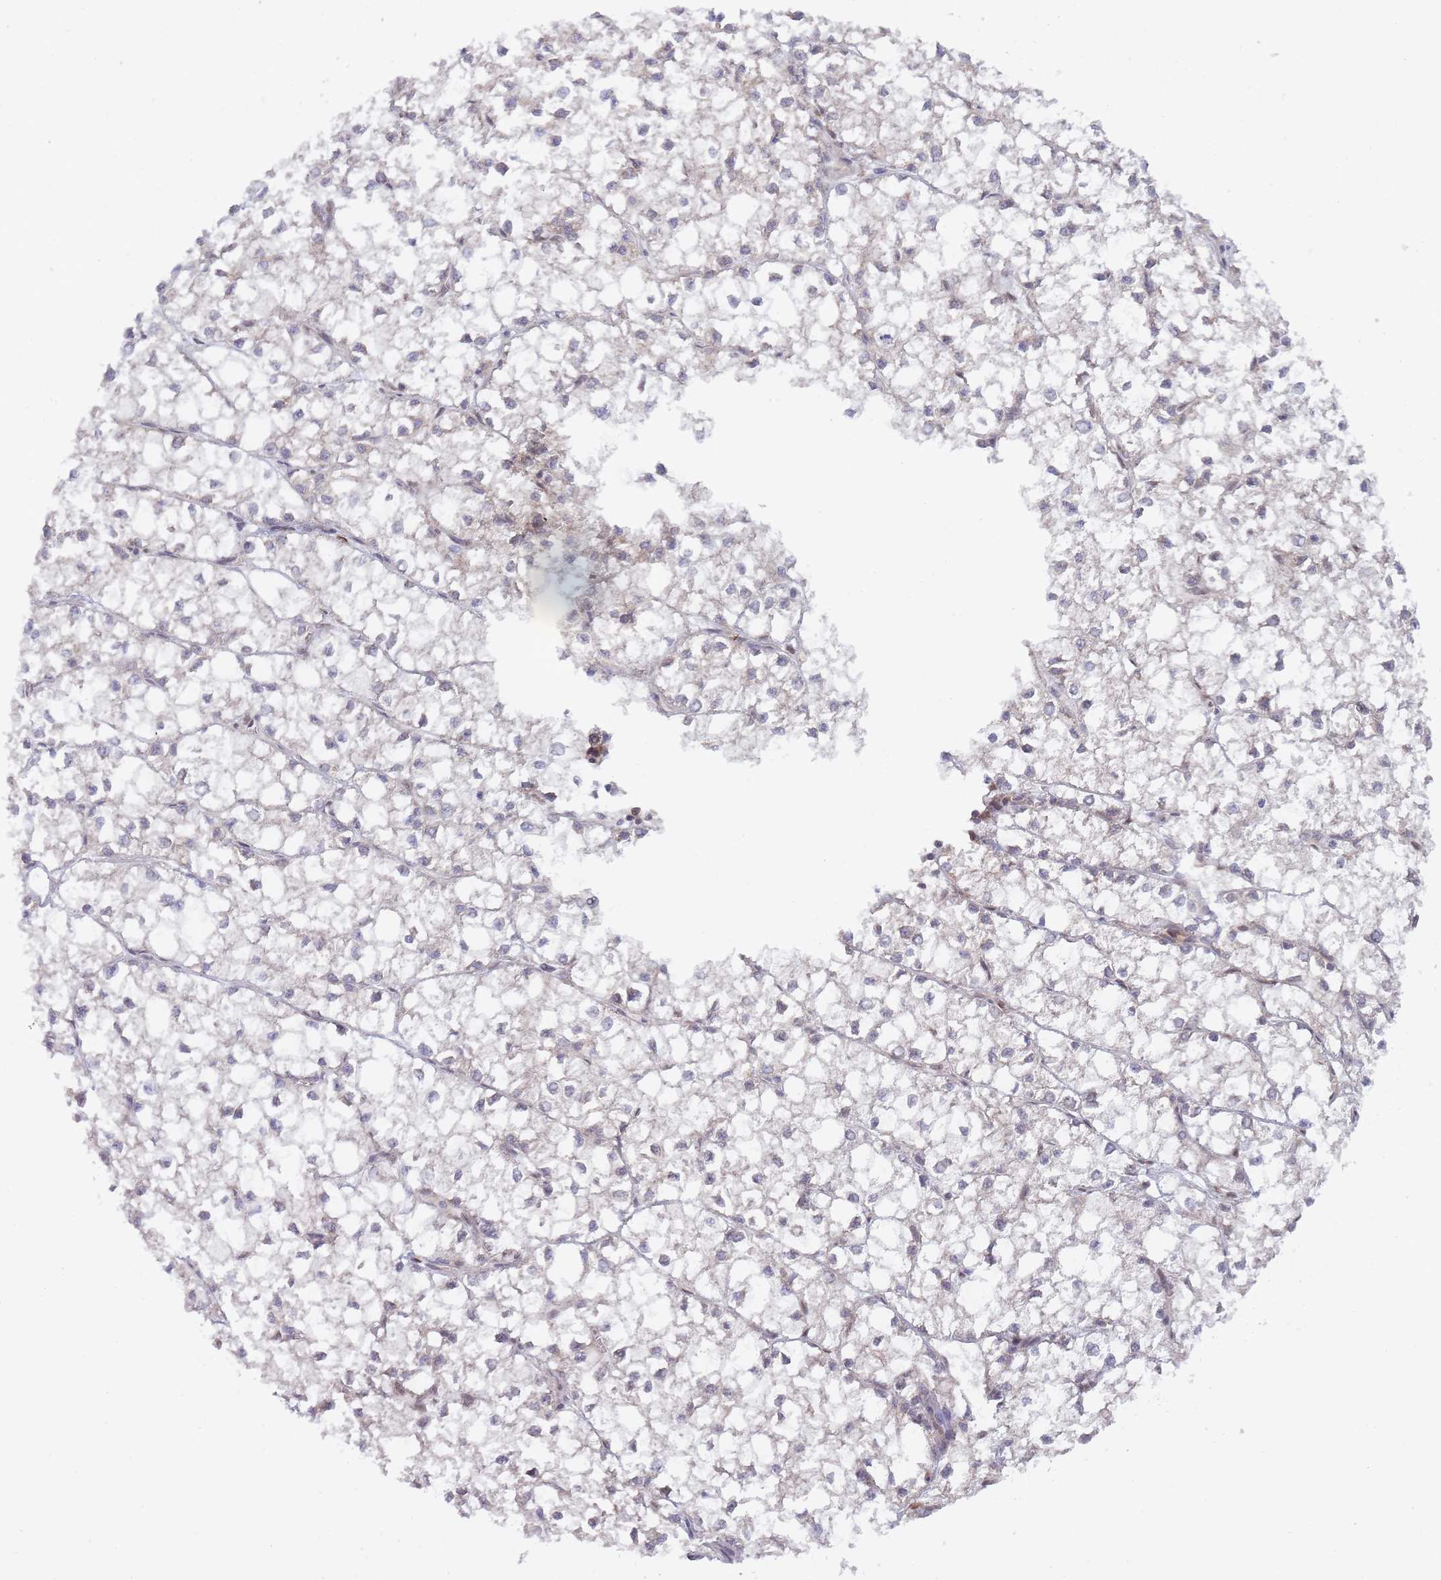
{"staining": {"intensity": "negative", "quantity": "none", "location": "none"}, "tissue": "liver cancer", "cell_type": "Tumor cells", "image_type": "cancer", "snomed": [{"axis": "morphology", "description": "Carcinoma, Hepatocellular, NOS"}, {"axis": "topography", "description": "Liver"}], "caption": "Immunohistochemistry histopathology image of human hepatocellular carcinoma (liver) stained for a protein (brown), which demonstrates no staining in tumor cells.", "gene": "NSFL1C", "patient": {"sex": "female", "age": 43}}